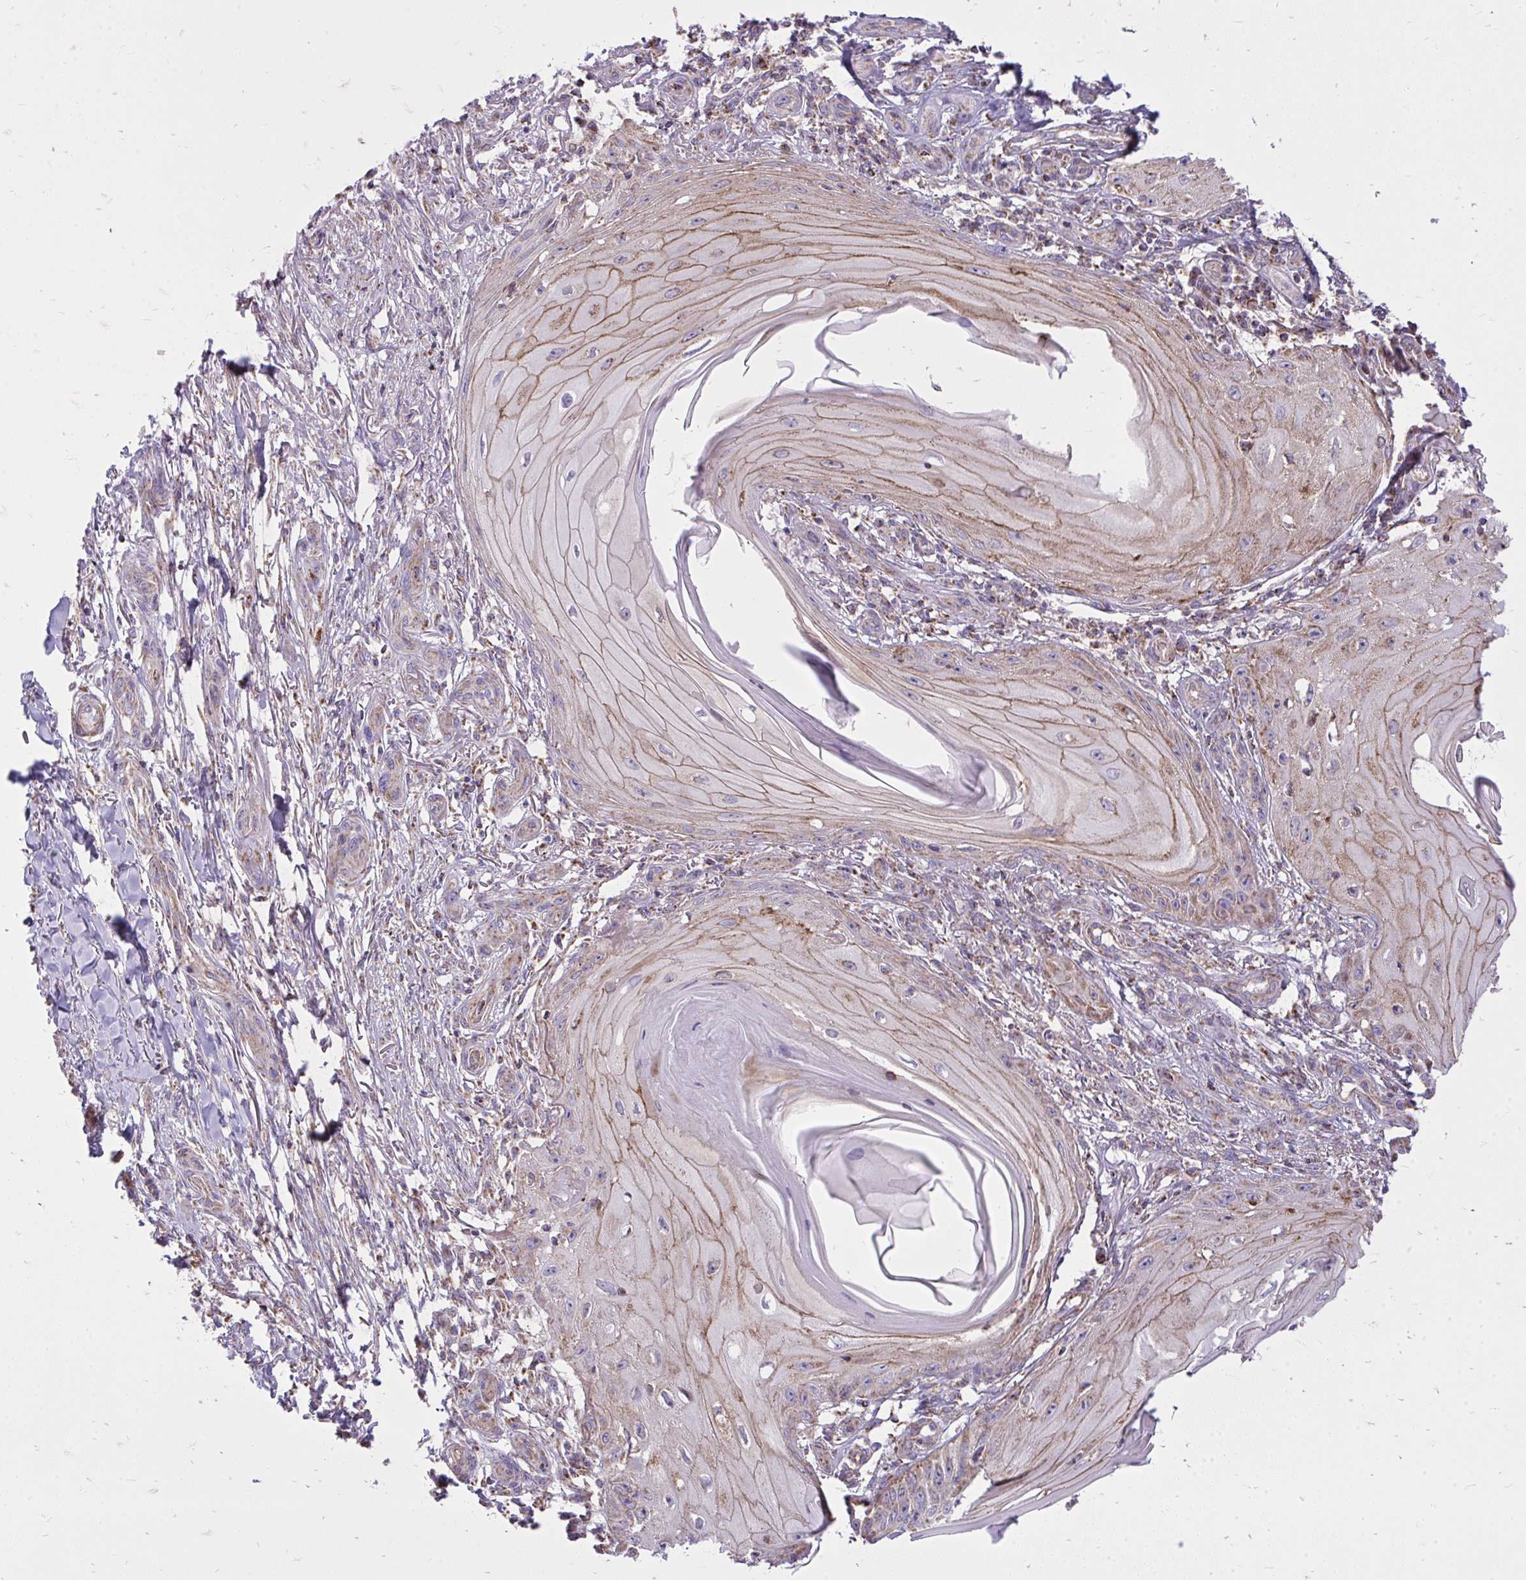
{"staining": {"intensity": "weak", "quantity": "25%-75%", "location": "cytoplasmic/membranous"}, "tissue": "skin cancer", "cell_type": "Tumor cells", "image_type": "cancer", "snomed": [{"axis": "morphology", "description": "Squamous cell carcinoma, NOS"}, {"axis": "topography", "description": "Skin"}], "caption": "This photomicrograph demonstrates skin cancer (squamous cell carcinoma) stained with immunohistochemistry to label a protein in brown. The cytoplasmic/membranous of tumor cells show weak positivity for the protein. Nuclei are counter-stained blue.", "gene": "SPTBN2", "patient": {"sex": "female", "age": 77}}